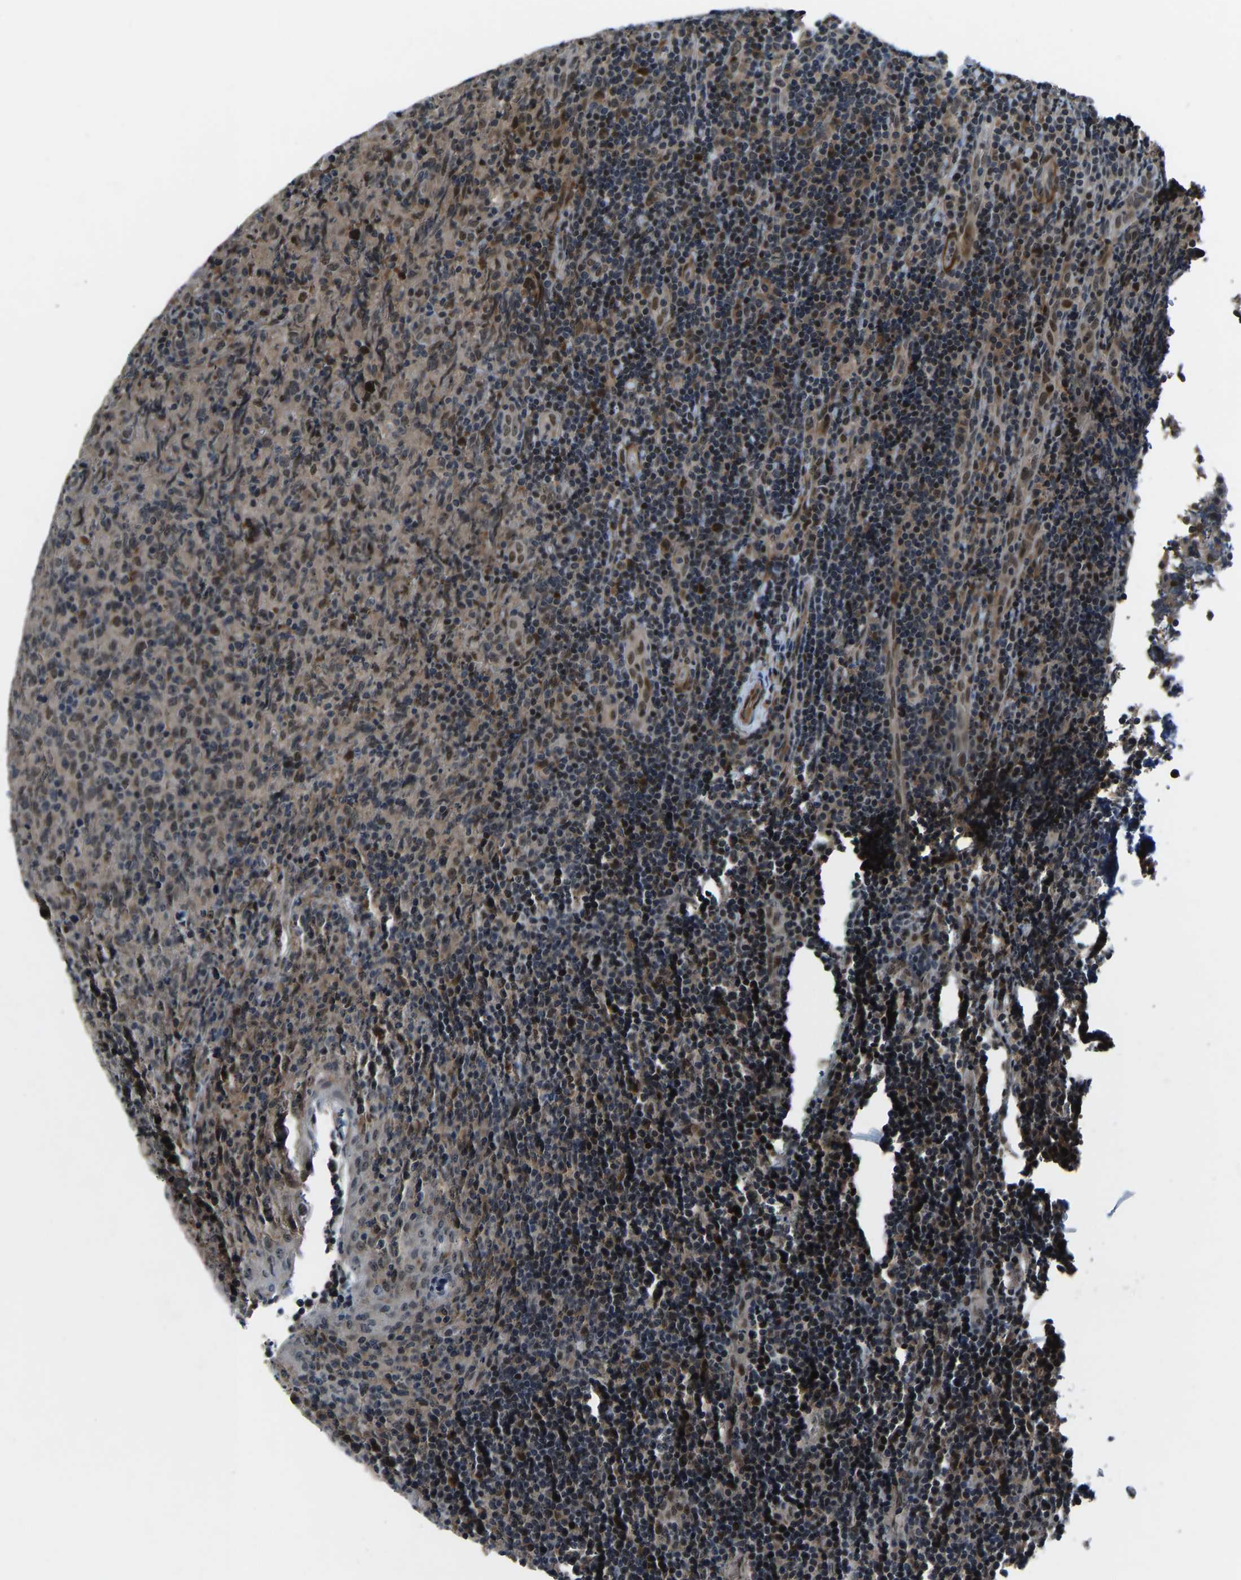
{"staining": {"intensity": "moderate", "quantity": ">75%", "location": "nuclear"}, "tissue": "lymphoma", "cell_type": "Tumor cells", "image_type": "cancer", "snomed": [{"axis": "morphology", "description": "Malignant lymphoma, non-Hodgkin's type, High grade"}, {"axis": "topography", "description": "Tonsil"}], "caption": "This is an image of immunohistochemistry (IHC) staining of malignant lymphoma, non-Hodgkin's type (high-grade), which shows moderate expression in the nuclear of tumor cells.", "gene": "RLIM", "patient": {"sex": "female", "age": 36}}